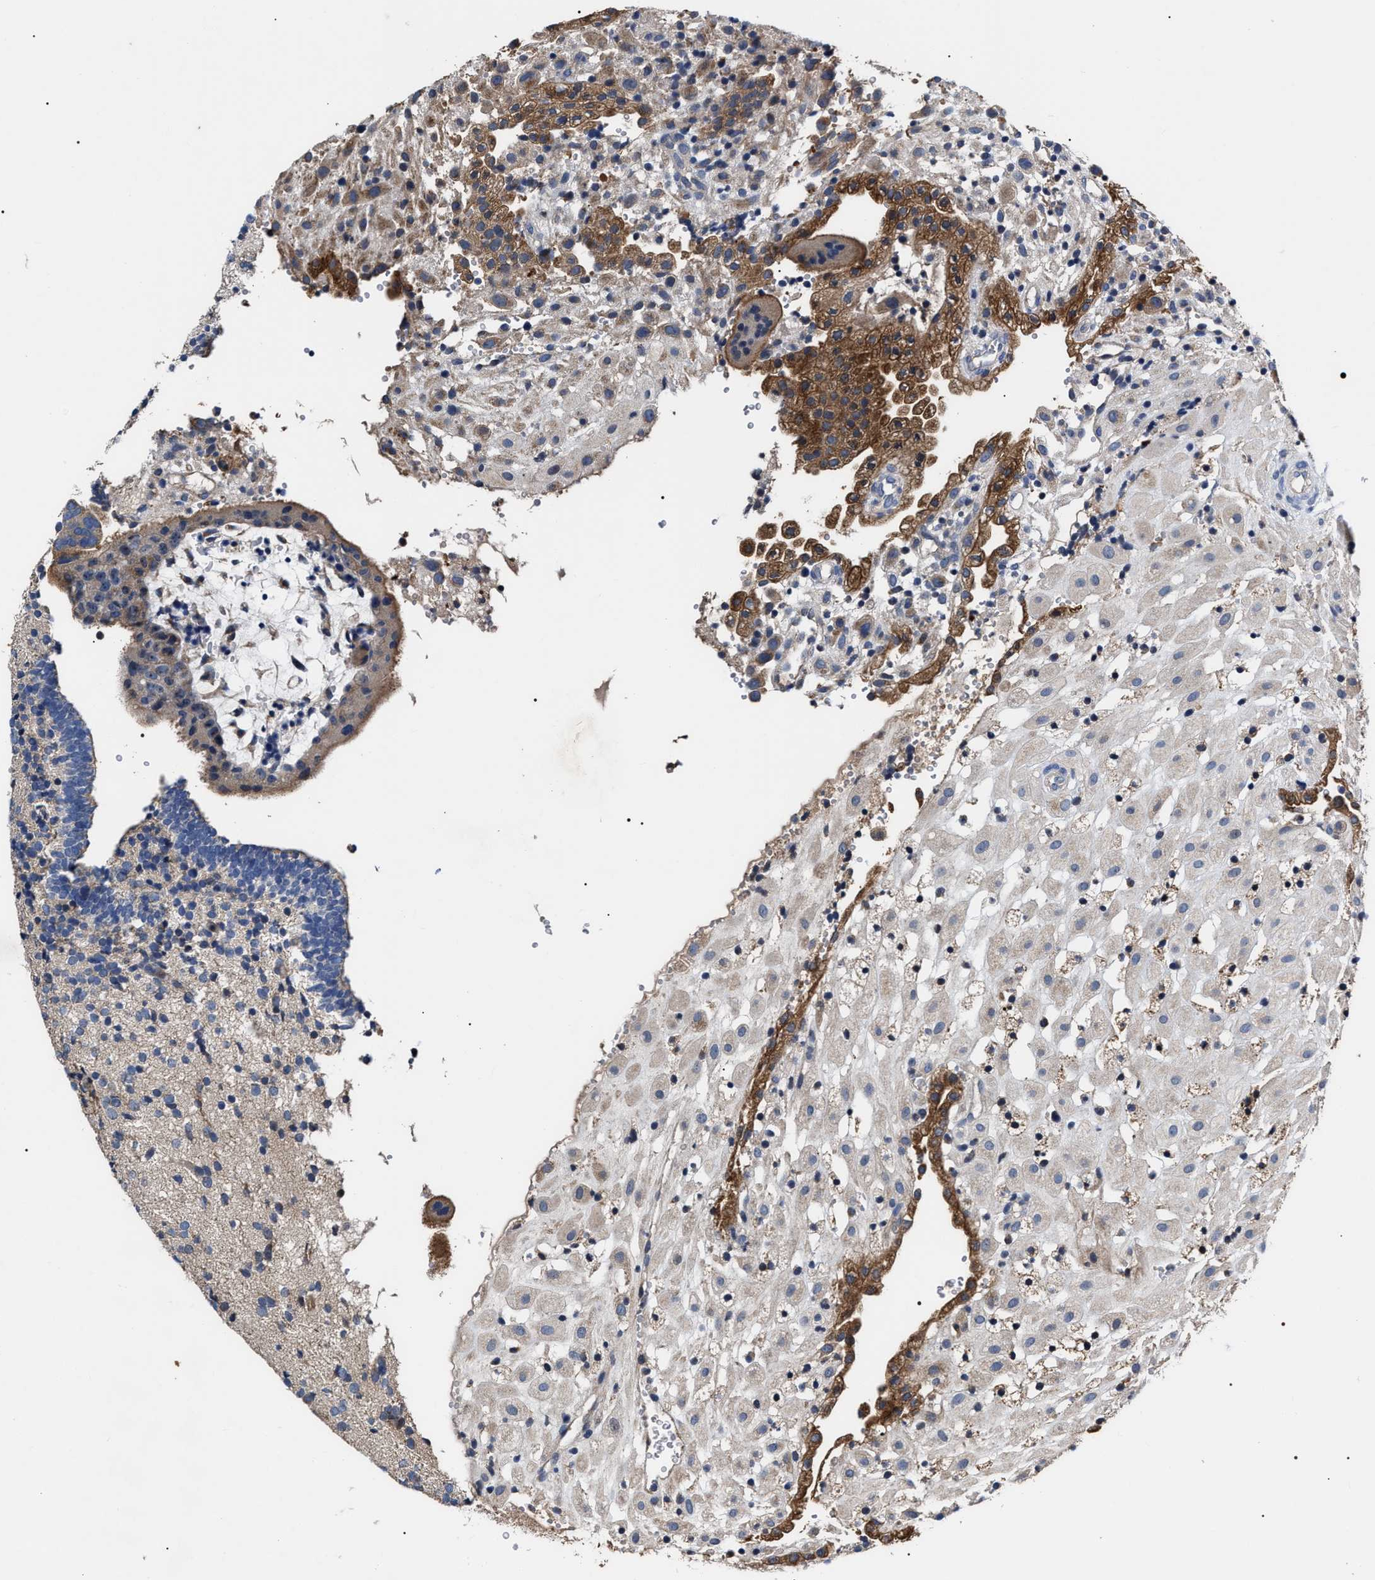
{"staining": {"intensity": "moderate", "quantity": "25%-75%", "location": "cytoplasmic/membranous"}, "tissue": "placenta", "cell_type": "Decidual cells", "image_type": "normal", "snomed": [{"axis": "morphology", "description": "Normal tissue, NOS"}, {"axis": "topography", "description": "Placenta"}], "caption": "High-magnification brightfield microscopy of benign placenta stained with DAB (3,3'-diaminobenzidine) (brown) and counterstained with hematoxylin (blue). decidual cells exhibit moderate cytoplasmic/membranous staining is identified in about25%-75% of cells. (IHC, brightfield microscopy, high magnification).", "gene": "MACC1", "patient": {"sex": "female", "age": 18}}